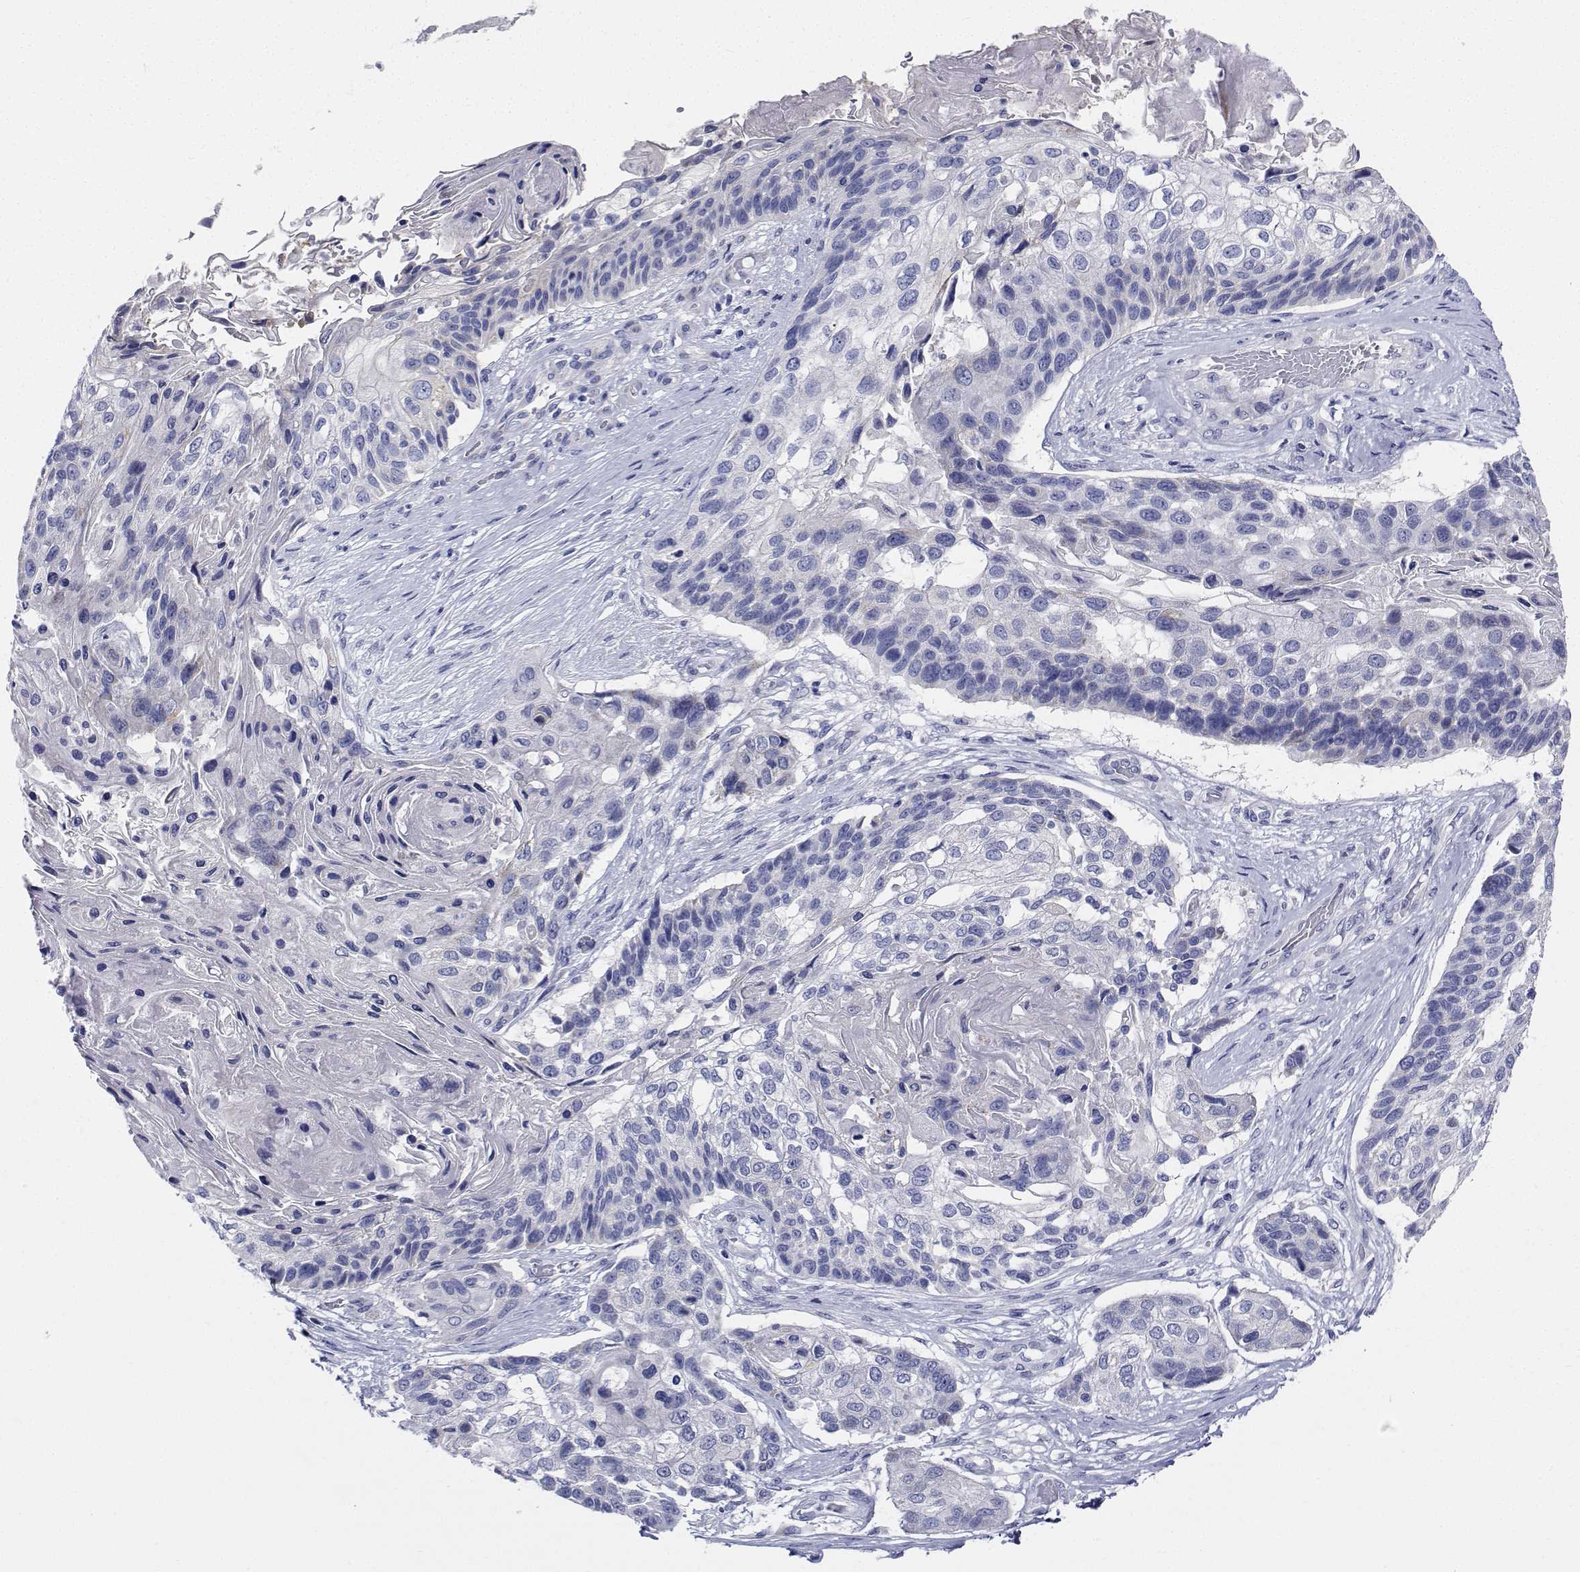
{"staining": {"intensity": "negative", "quantity": "none", "location": "none"}, "tissue": "lung cancer", "cell_type": "Tumor cells", "image_type": "cancer", "snomed": [{"axis": "morphology", "description": "Squamous cell carcinoma, NOS"}, {"axis": "topography", "description": "Lung"}], "caption": "This is an immunohistochemistry (IHC) image of lung cancer (squamous cell carcinoma). There is no expression in tumor cells.", "gene": "CDHR3", "patient": {"sex": "male", "age": 69}}